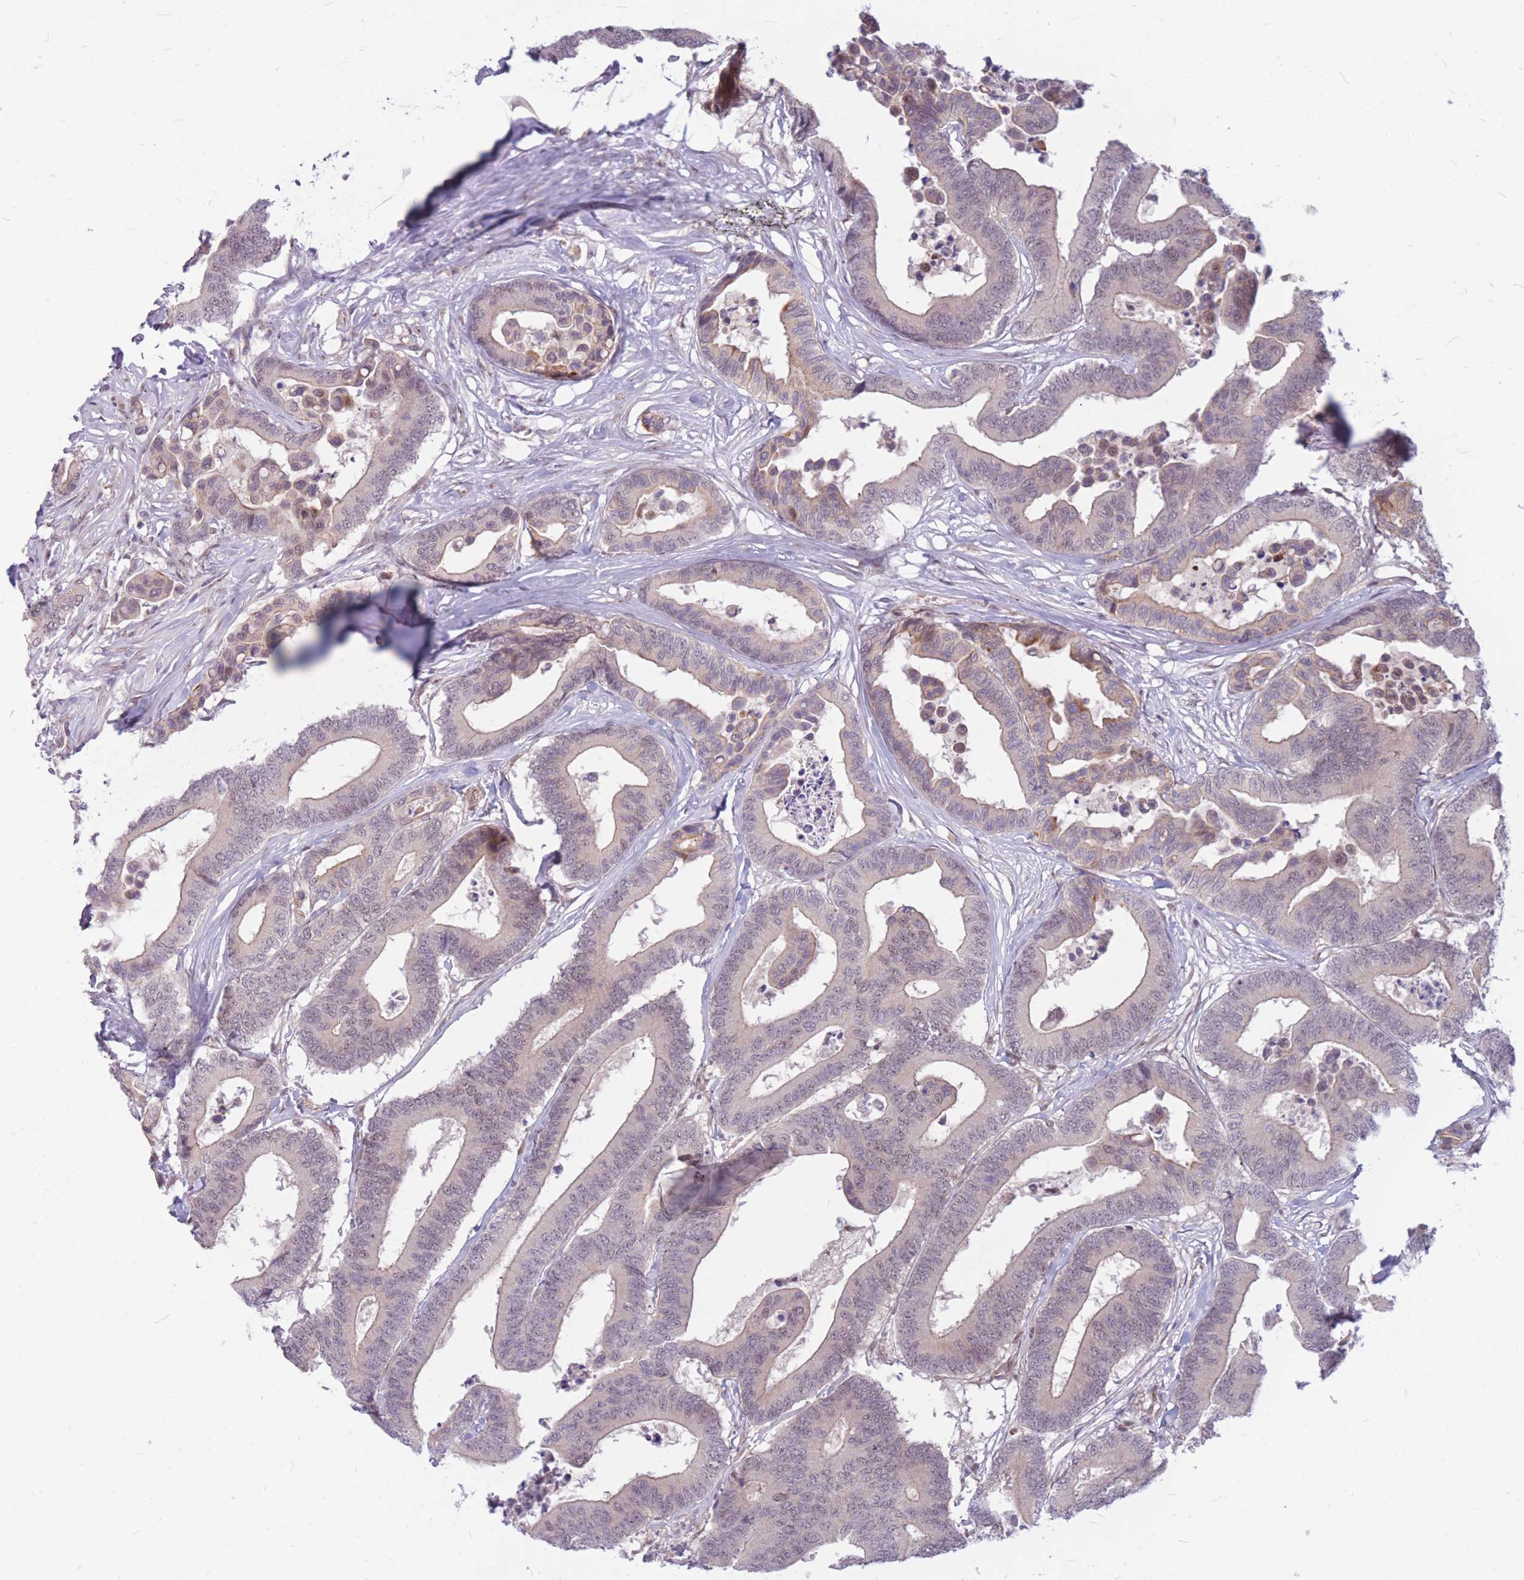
{"staining": {"intensity": "weak", "quantity": "<25%", "location": "cytoplasmic/membranous"}, "tissue": "colorectal cancer", "cell_type": "Tumor cells", "image_type": "cancer", "snomed": [{"axis": "morphology", "description": "Normal tissue, NOS"}, {"axis": "morphology", "description": "Adenocarcinoma, NOS"}, {"axis": "topography", "description": "Colon"}], "caption": "Immunohistochemical staining of human colorectal adenocarcinoma displays no significant staining in tumor cells. Brightfield microscopy of IHC stained with DAB (3,3'-diaminobenzidine) (brown) and hematoxylin (blue), captured at high magnification.", "gene": "ERCC2", "patient": {"sex": "male", "age": 82}}